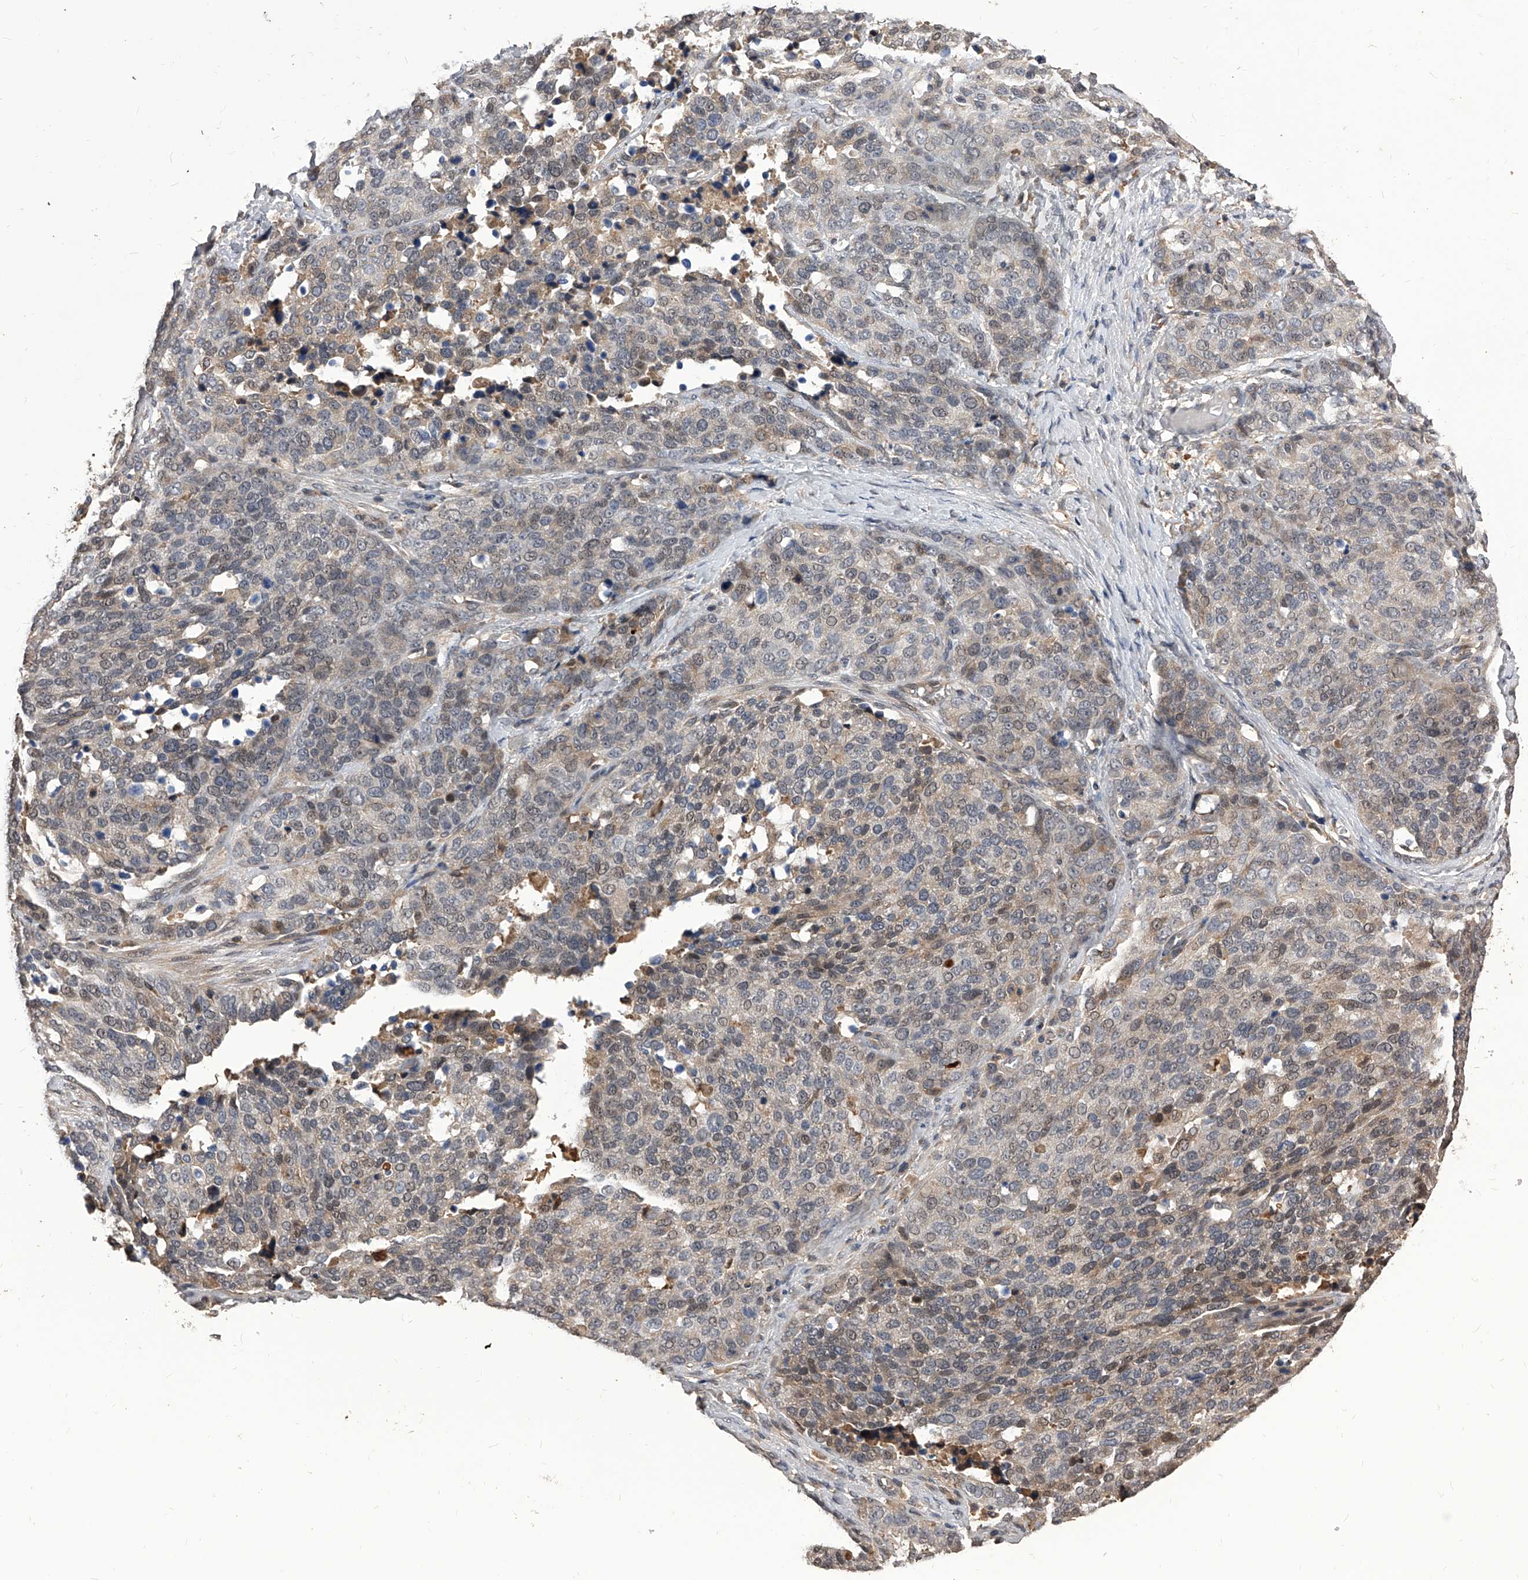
{"staining": {"intensity": "weak", "quantity": "<25%", "location": "cytoplasmic/membranous,nuclear"}, "tissue": "ovarian cancer", "cell_type": "Tumor cells", "image_type": "cancer", "snomed": [{"axis": "morphology", "description": "Cystadenocarcinoma, serous, NOS"}, {"axis": "topography", "description": "Ovary"}], "caption": "Tumor cells are negative for protein expression in human ovarian cancer.", "gene": "CFAP410", "patient": {"sex": "female", "age": 44}}